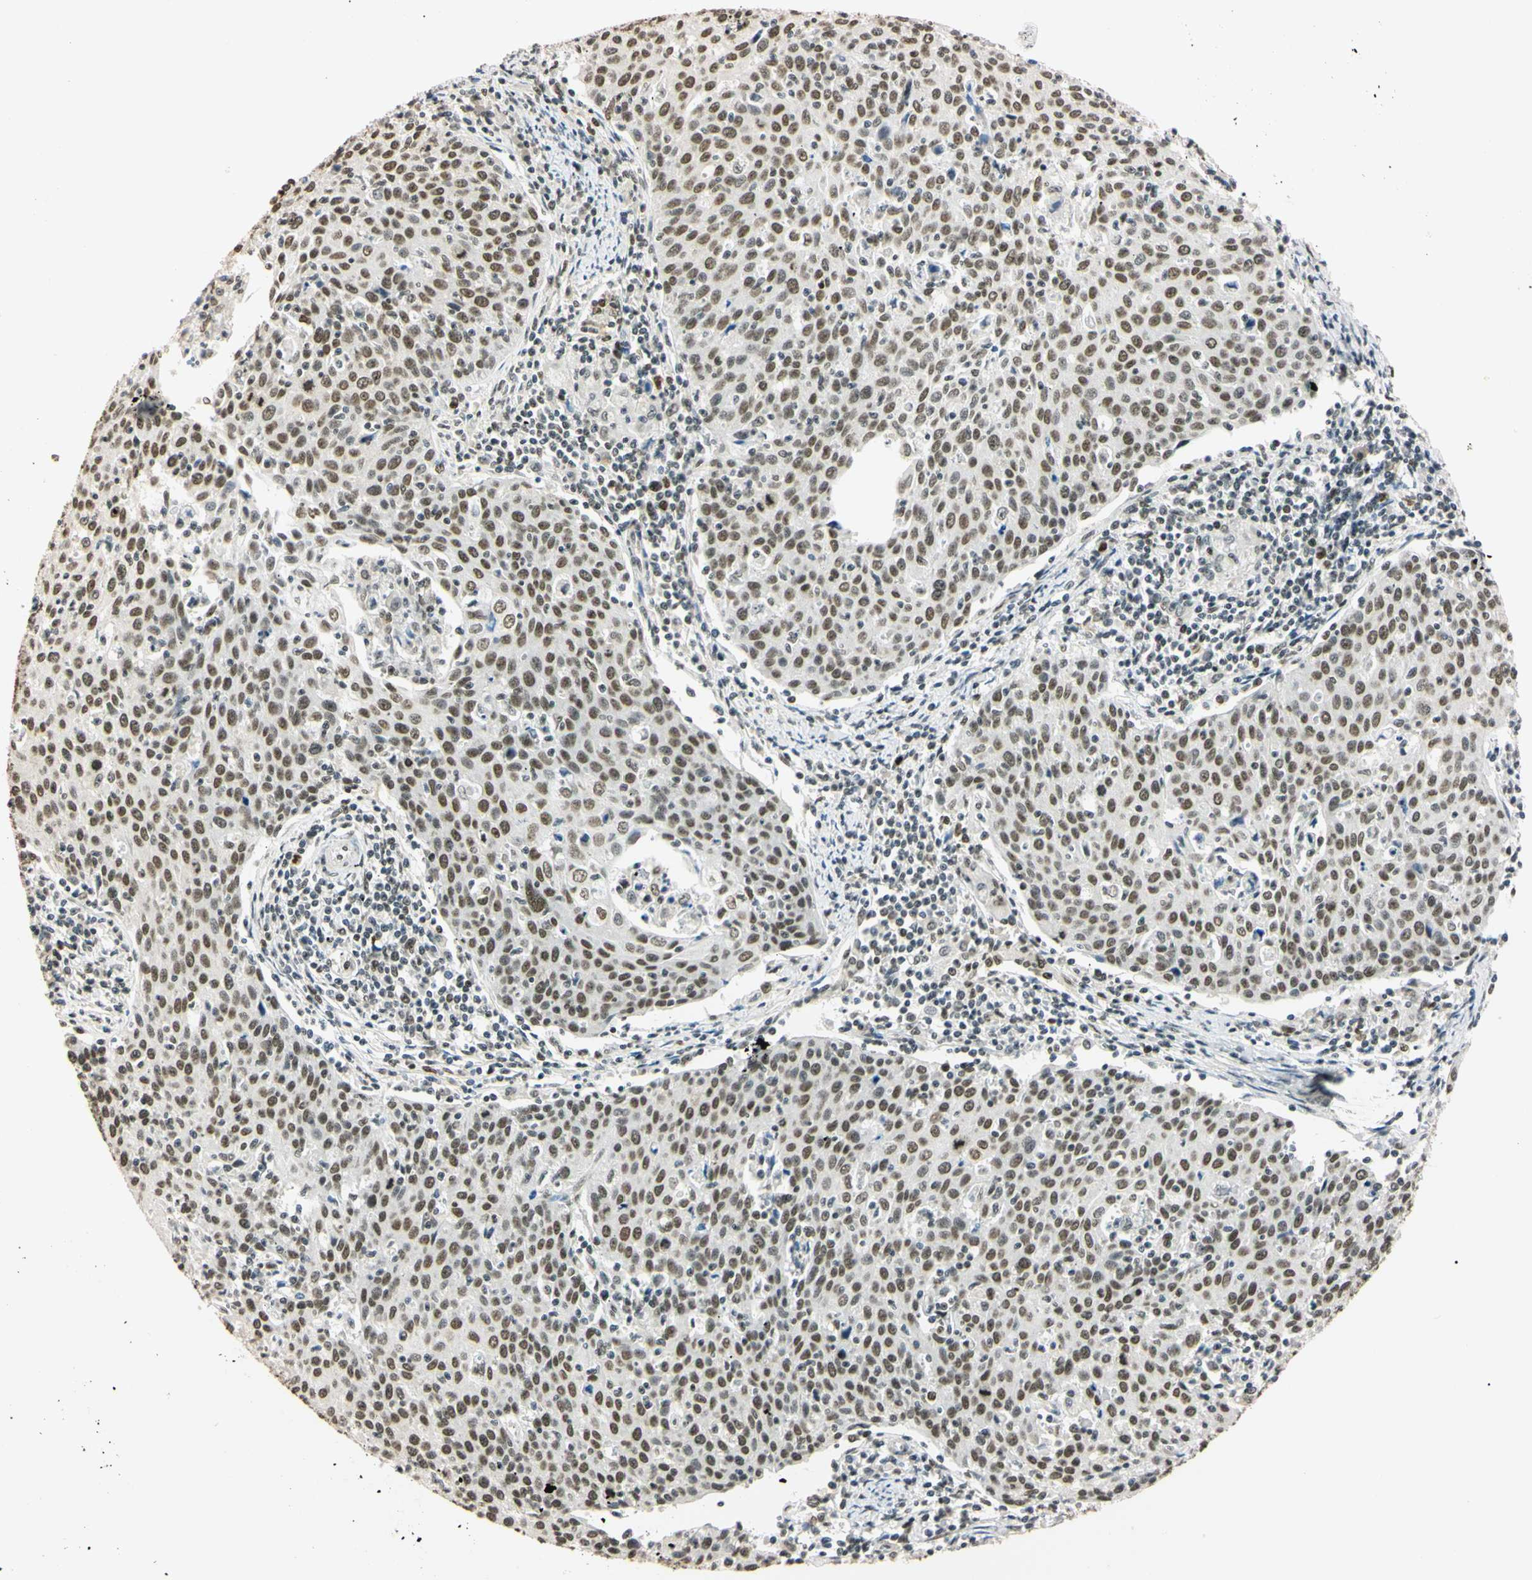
{"staining": {"intensity": "strong", "quantity": ">75%", "location": "nuclear"}, "tissue": "cervical cancer", "cell_type": "Tumor cells", "image_type": "cancer", "snomed": [{"axis": "morphology", "description": "Squamous cell carcinoma, NOS"}, {"axis": "topography", "description": "Cervix"}], "caption": "Strong nuclear protein expression is identified in approximately >75% of tumor cells in cervical cancer (squamous cell carcinoma).", "gene": "SMARCA5", "patient": {"sex": "female", "age": 38}}